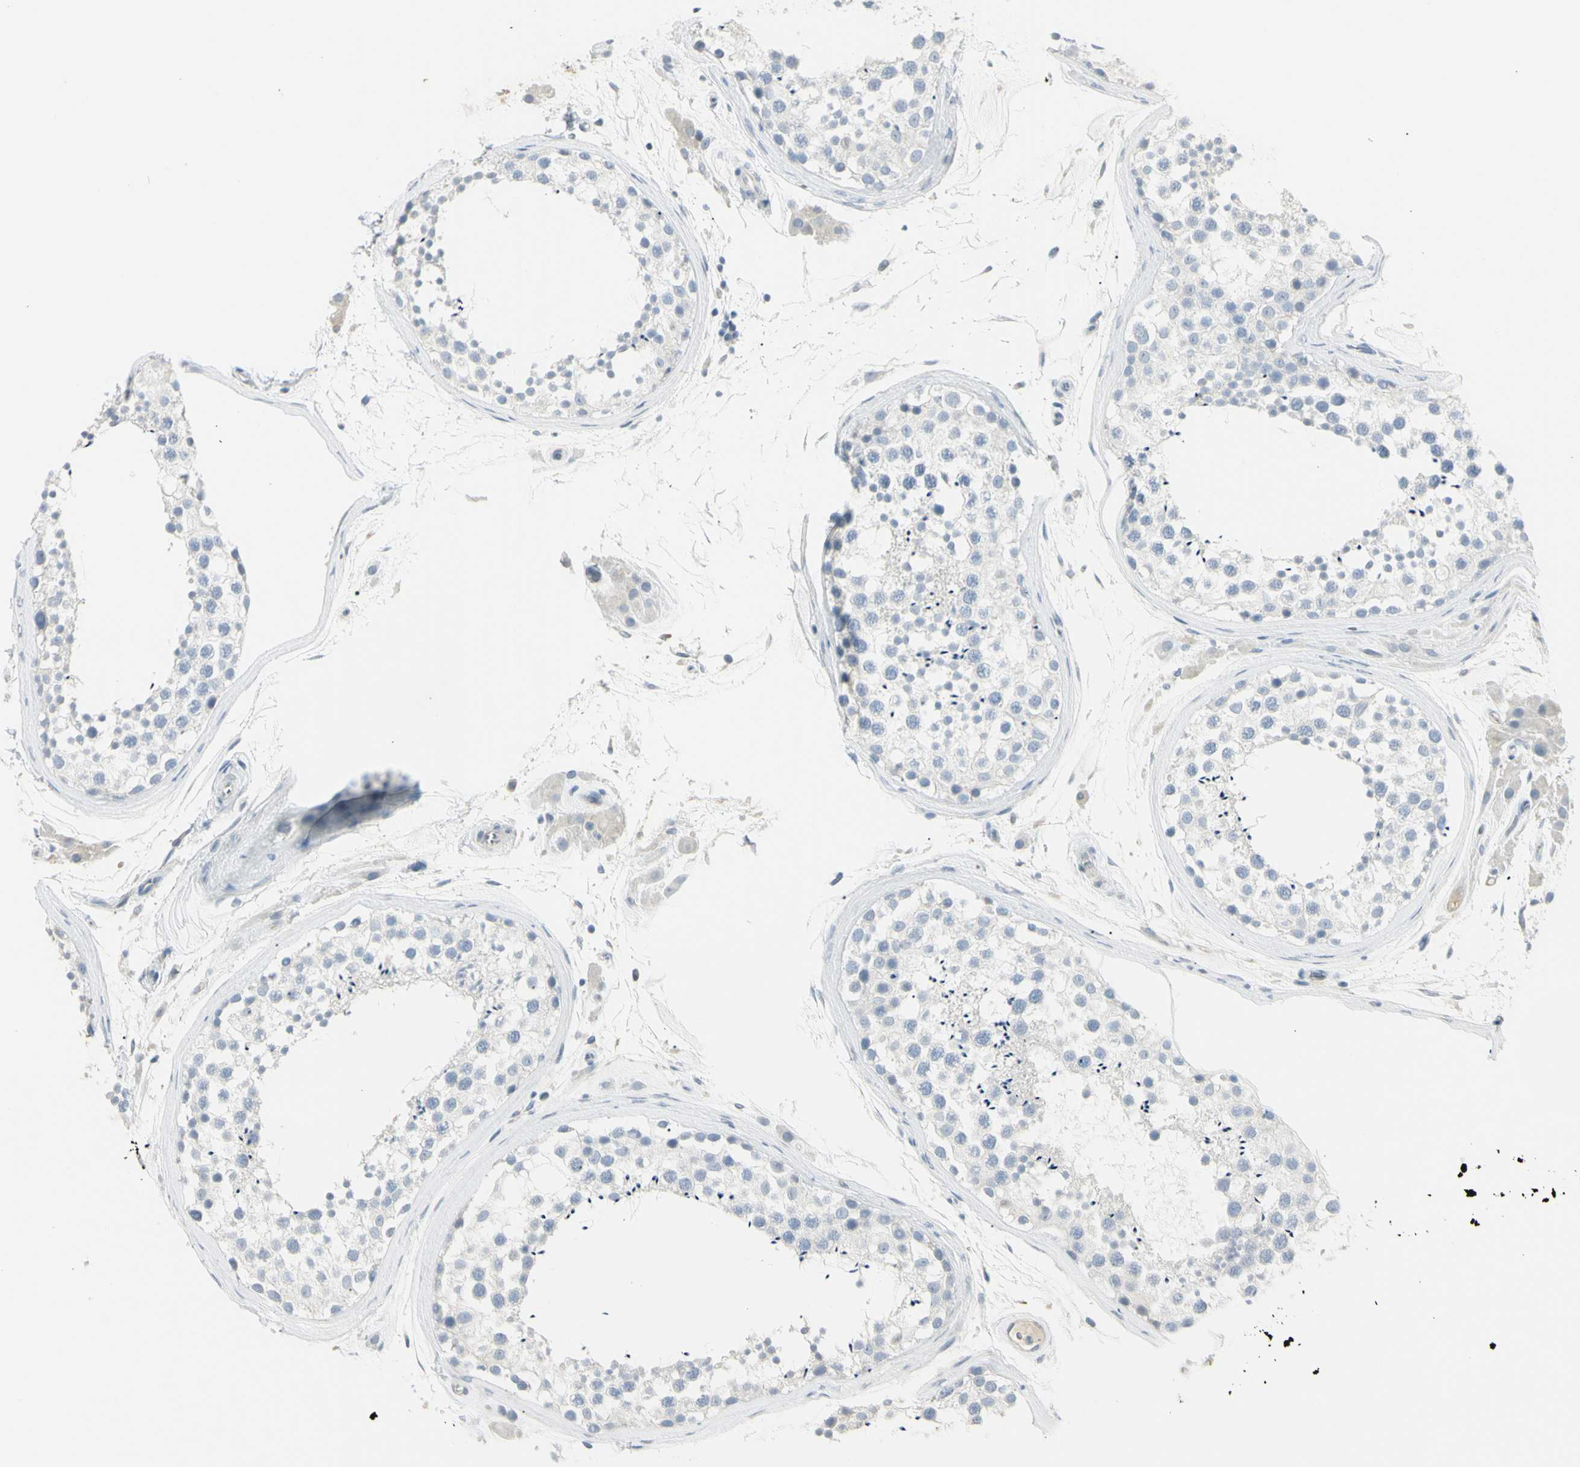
{"staining": {"intensity": "negative", "quantity": "none", "location": "none"}, "tissue": "testis", "cell_type": "Cells in seminiferous ducts", "image_type": "normal", "snomed": [{"axis": "morphology", "description": "Normal tissue, NOS"}, {"axis": "topography", "description": "Testis"}], "caption": "Cells in seminiferous ducts show no significant protein expression in benign testis. The staining was performed using DAB (3,3'-diaminobenzidine) to visualize the protein expression in brown, while the nuclei were stained in blue with hematoxylin (Magnification: 20x).", "gene": "PIP", "patient": {"sex": "male", "age": 46}}